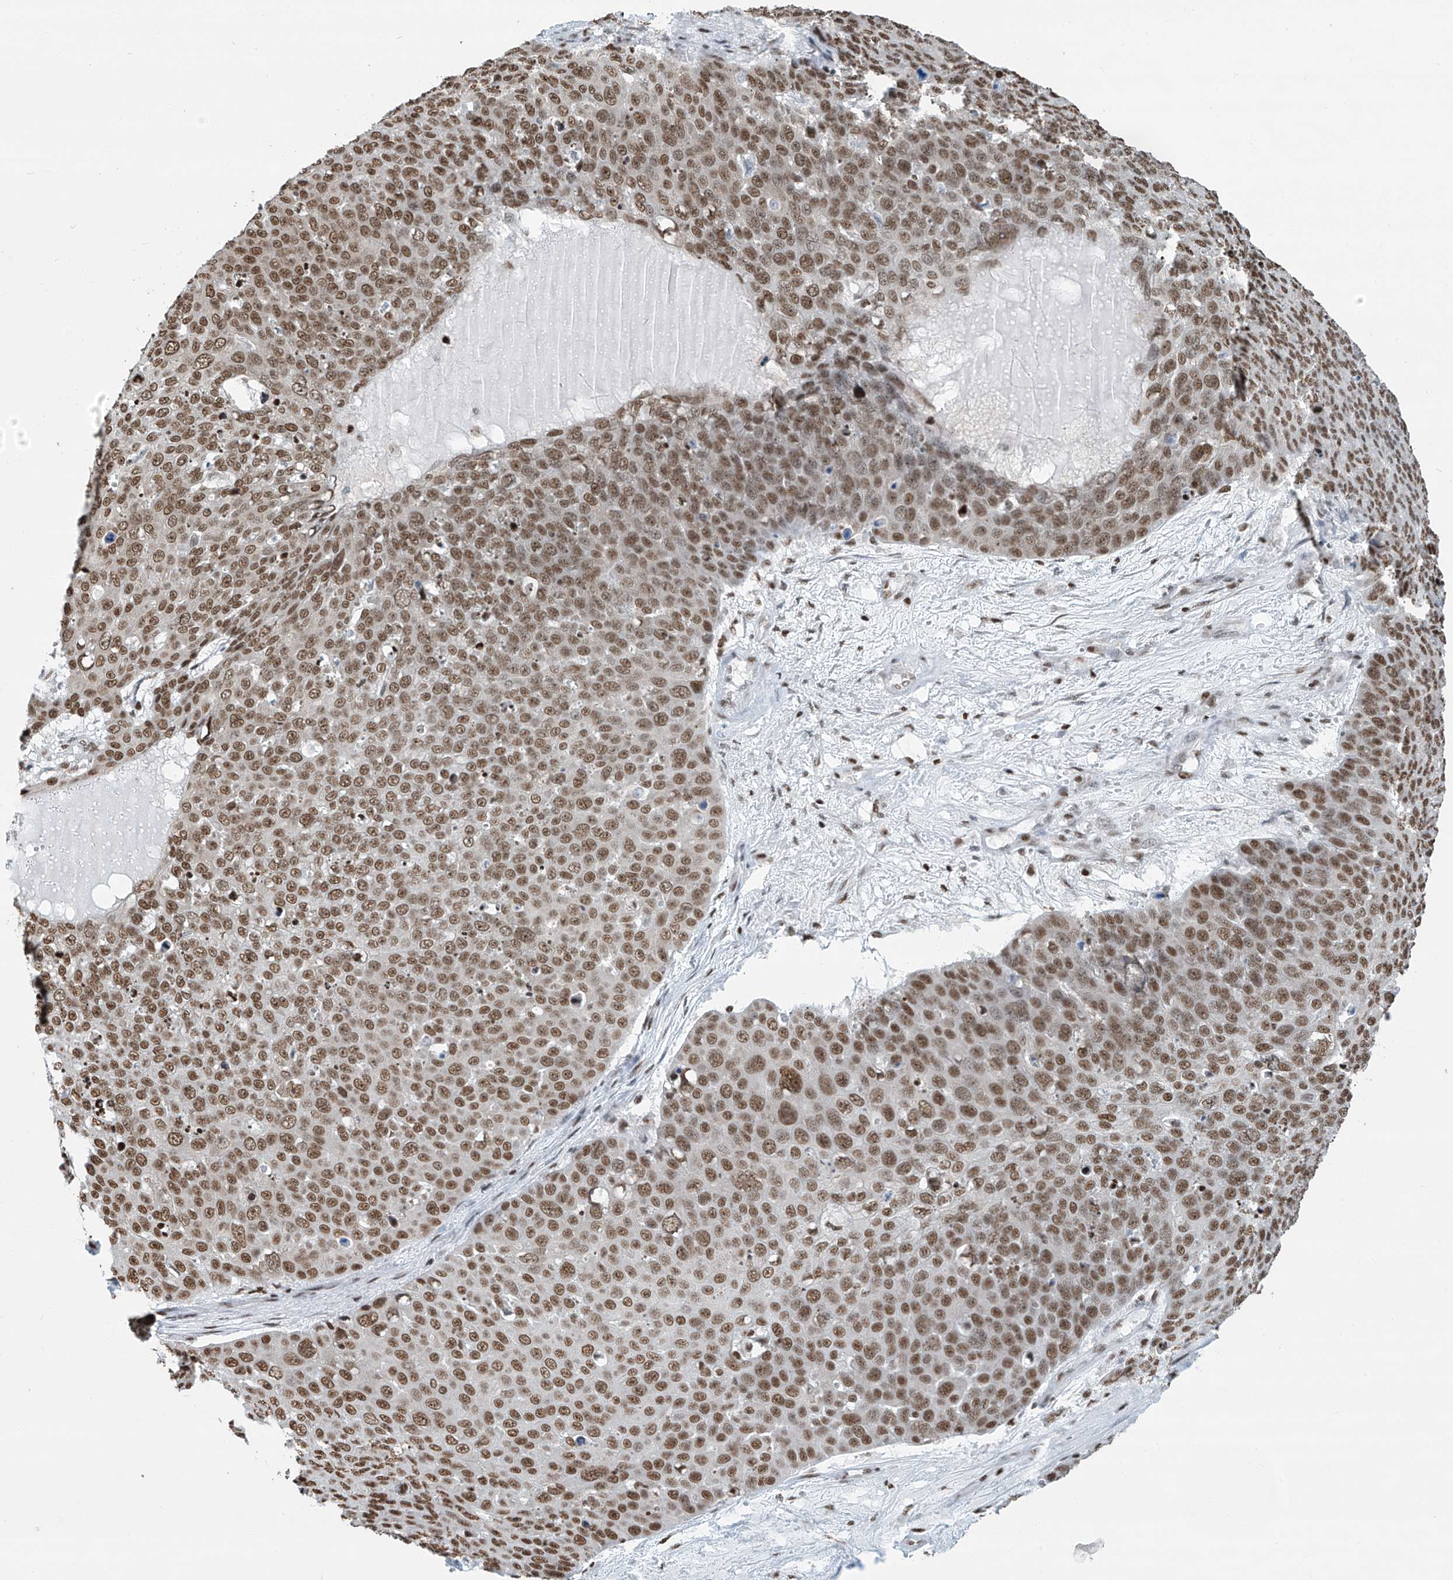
{"staining": {"intensity": "moderate", "quantity": ">75%", "location": "nuclear"}, "tissue": "skin cancer", "cell_type": "Tumor cells", "image_type": "cancer", "snomed": [{"axis": "morphology", "description": "Squamous cell carcinoma, NOS"}, {"axis": "topography", "description": "Skin"}], "caption": "Immunohistochemistry (IHC) micrograph of squamous cell carcinoma (skin) stained for a protein (brown), which demonstrates medium levels of moderate nuclear positivity in approximately >75% of tumor cells.", "gene": "SARNP", "patient": {"sex": "male", "age": 71}}